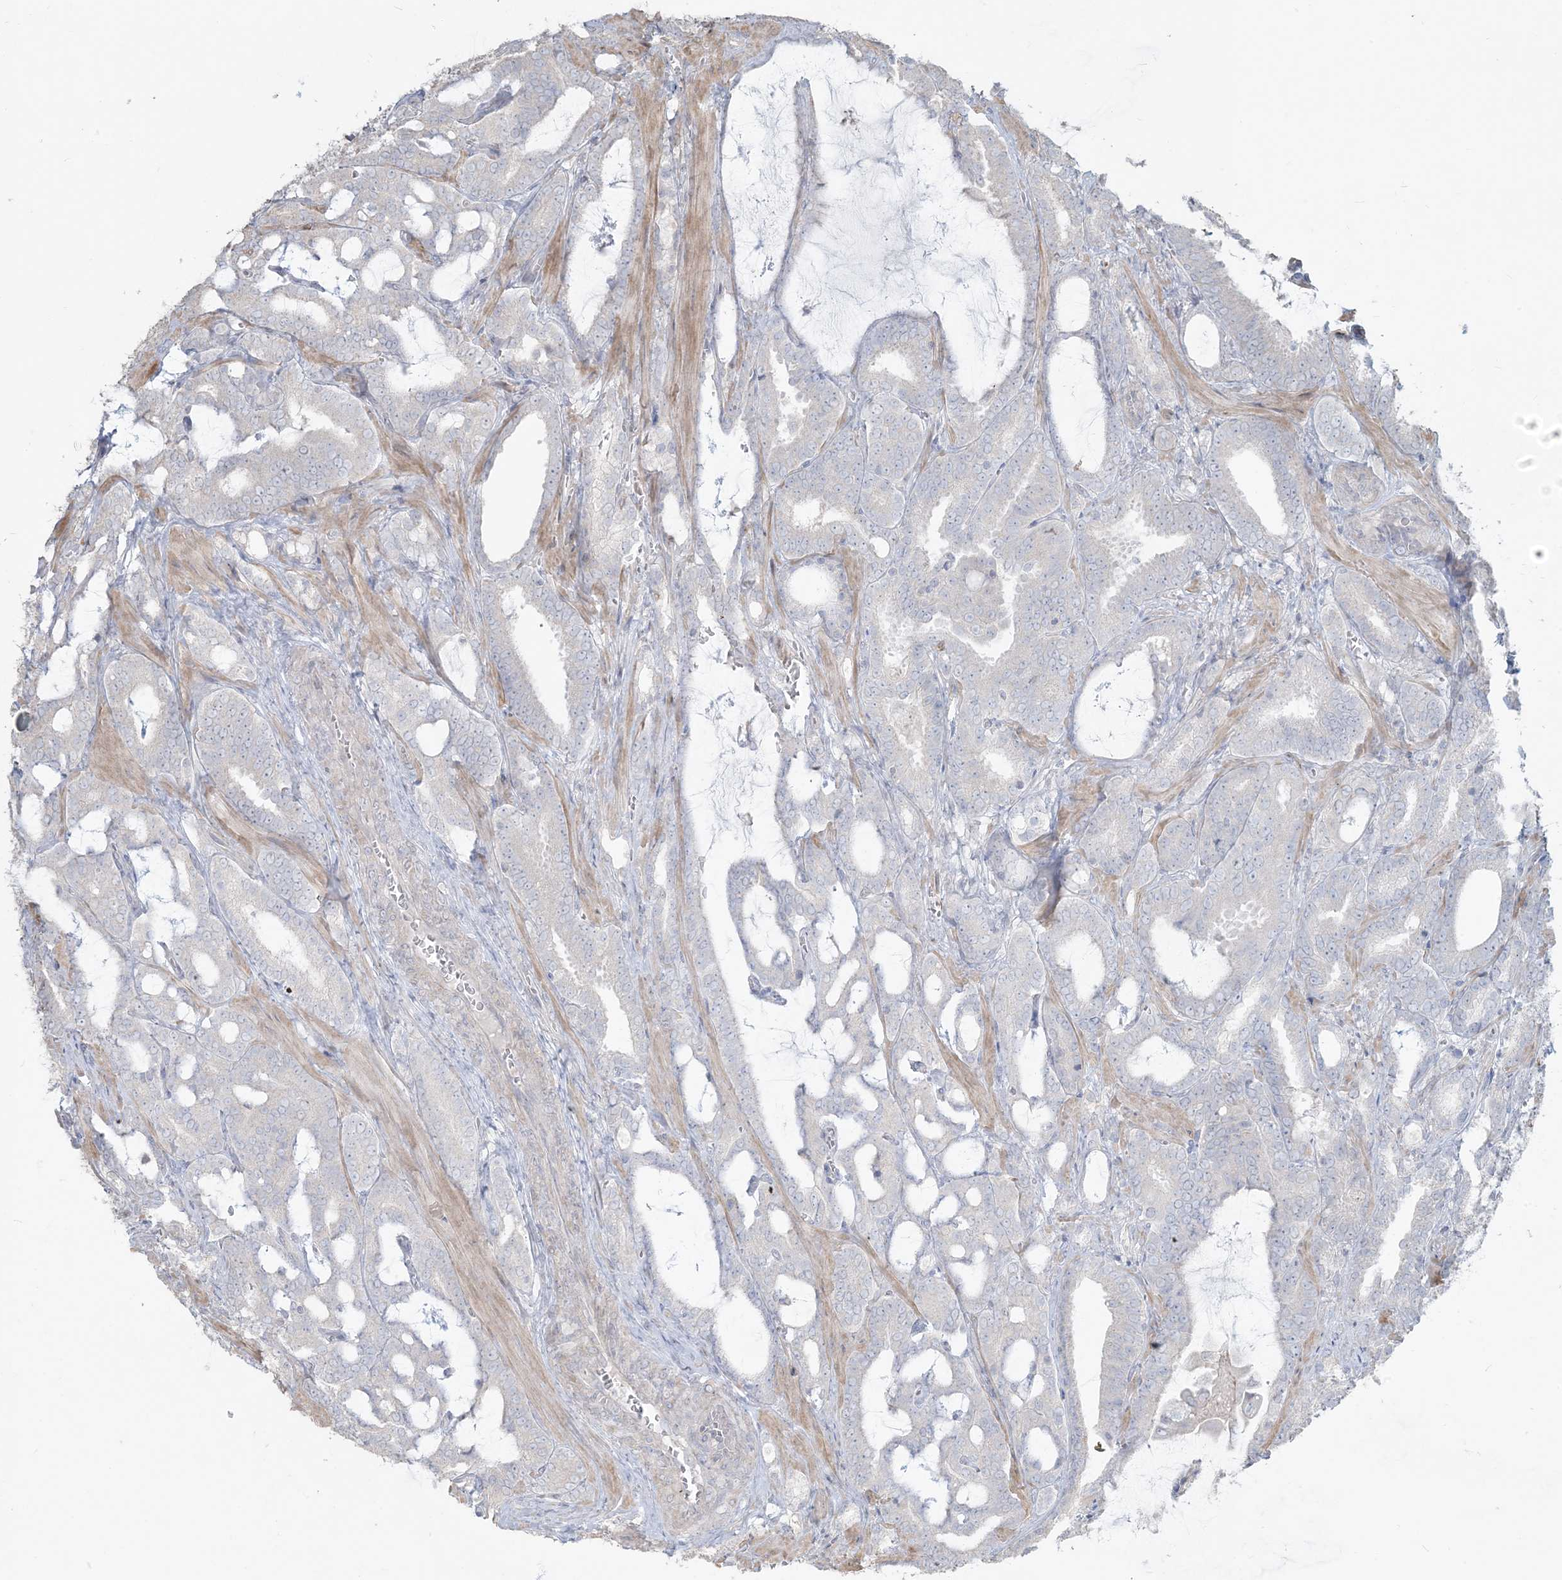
{"staining": {"intensity": "negative", "quantity": "none", "location": "none"}, "tissue": "prostate cancer", "cell_type": "Tumor cells", "image_type": "cancer", "snomed": [{"axis": "morphology", "description": "Adenocarcinoma, High grade"}, {"axis": "topography", "description": "Prostate and seminal vesicle, NOS"}], "caption": "Prostate cancer (high-grade adenocarcinoma) was stained to show a protein in brown. There is no significant positivity in tumor cells.", "gene": "NPHS2", "patient": {"sex": "male", "age": 67}}